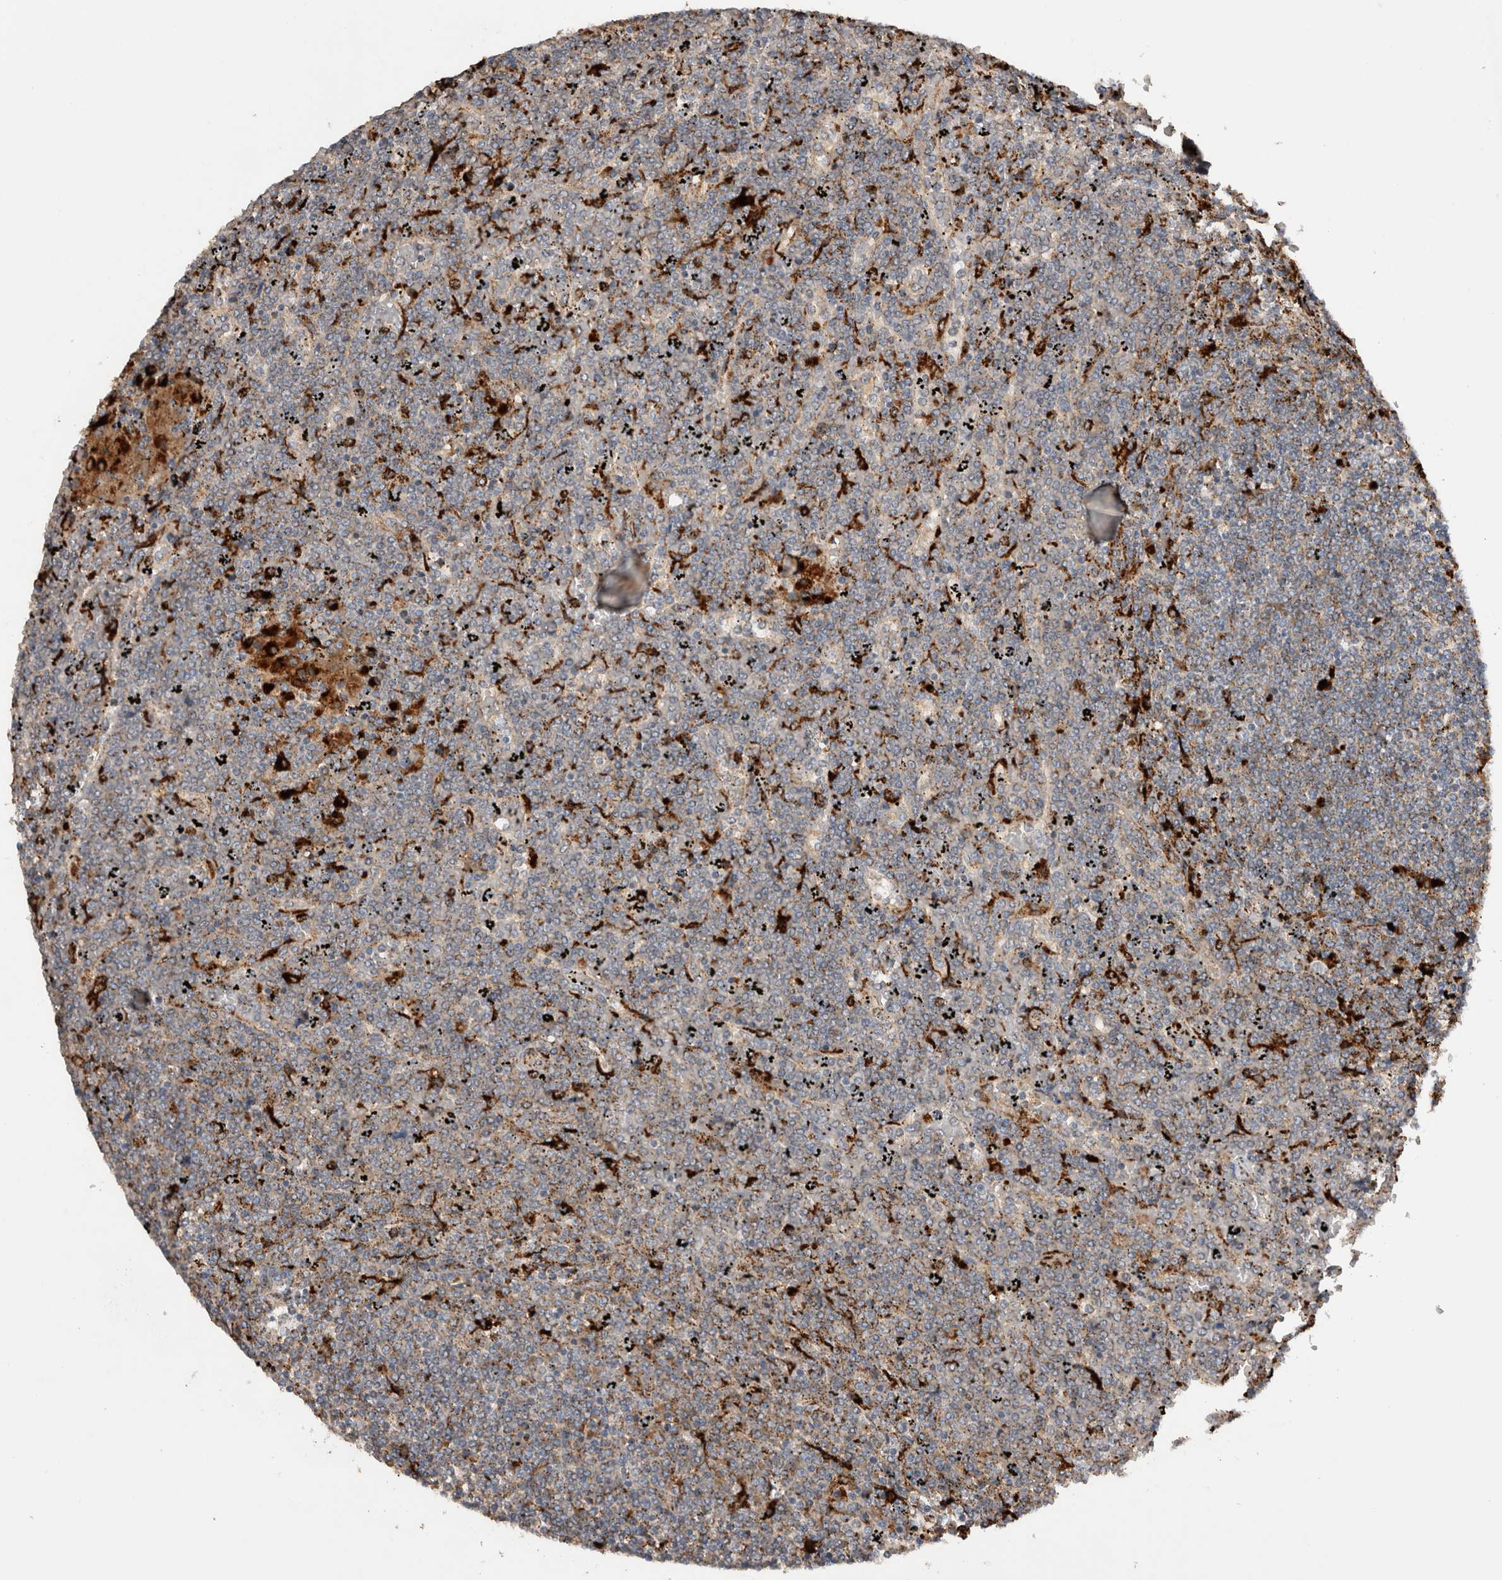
{"staining": {"intensity": "negative", "quantity": "none", "location": "none"}, "tissue": "lymphoma", "cell_type": "Tumor cells", "image_type": "cancer", "snomed": [{"axis": "morphology", "description": "Malignant lymphoma, non-Hodgkin's type, Low grade"}, {"axis": "topography", "description": "Spleen"}], "caption": "Immunohistochemical staining of human lymphoma exhibits no significant positivity in tumor cells.", "gene": "CTSZ", "patient": {"sex": "female", "age": 19}}